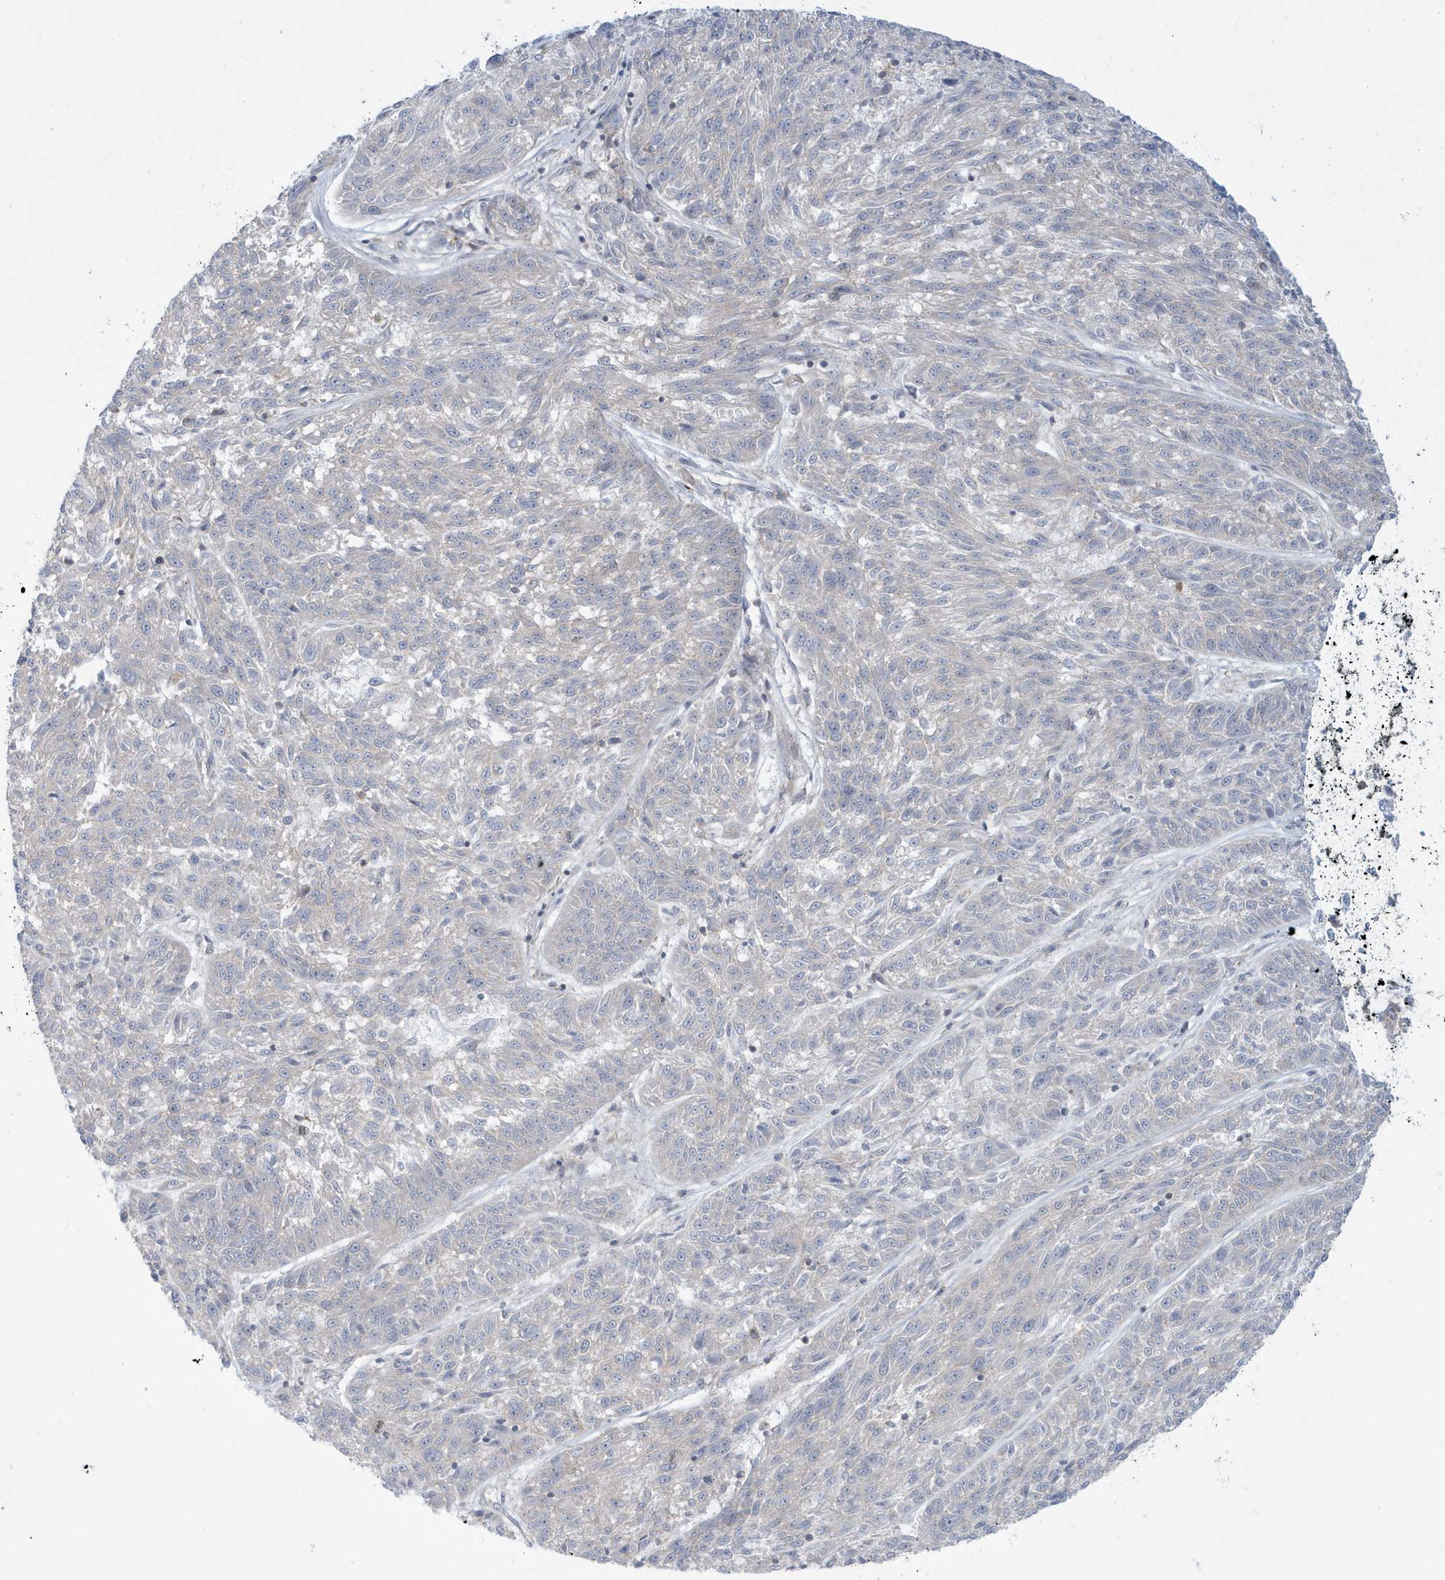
{"staining": {"intensity": "negative", "quantity": "none", "location": "none"}, "tissue": "melanoma", "cell_type": "Tumor cells", "image_type": "cancer", "snomed": [{"axis": "morphology", "description": "Malignant melanoma, NOS"}, {"axis": "topography", "description": "Skin"}], "caption": "The image exhibits no staining of tumor cells in malignant melanoma.", "gene": "SLAMF9", "patient": {"sex": "male", "age": 53}}